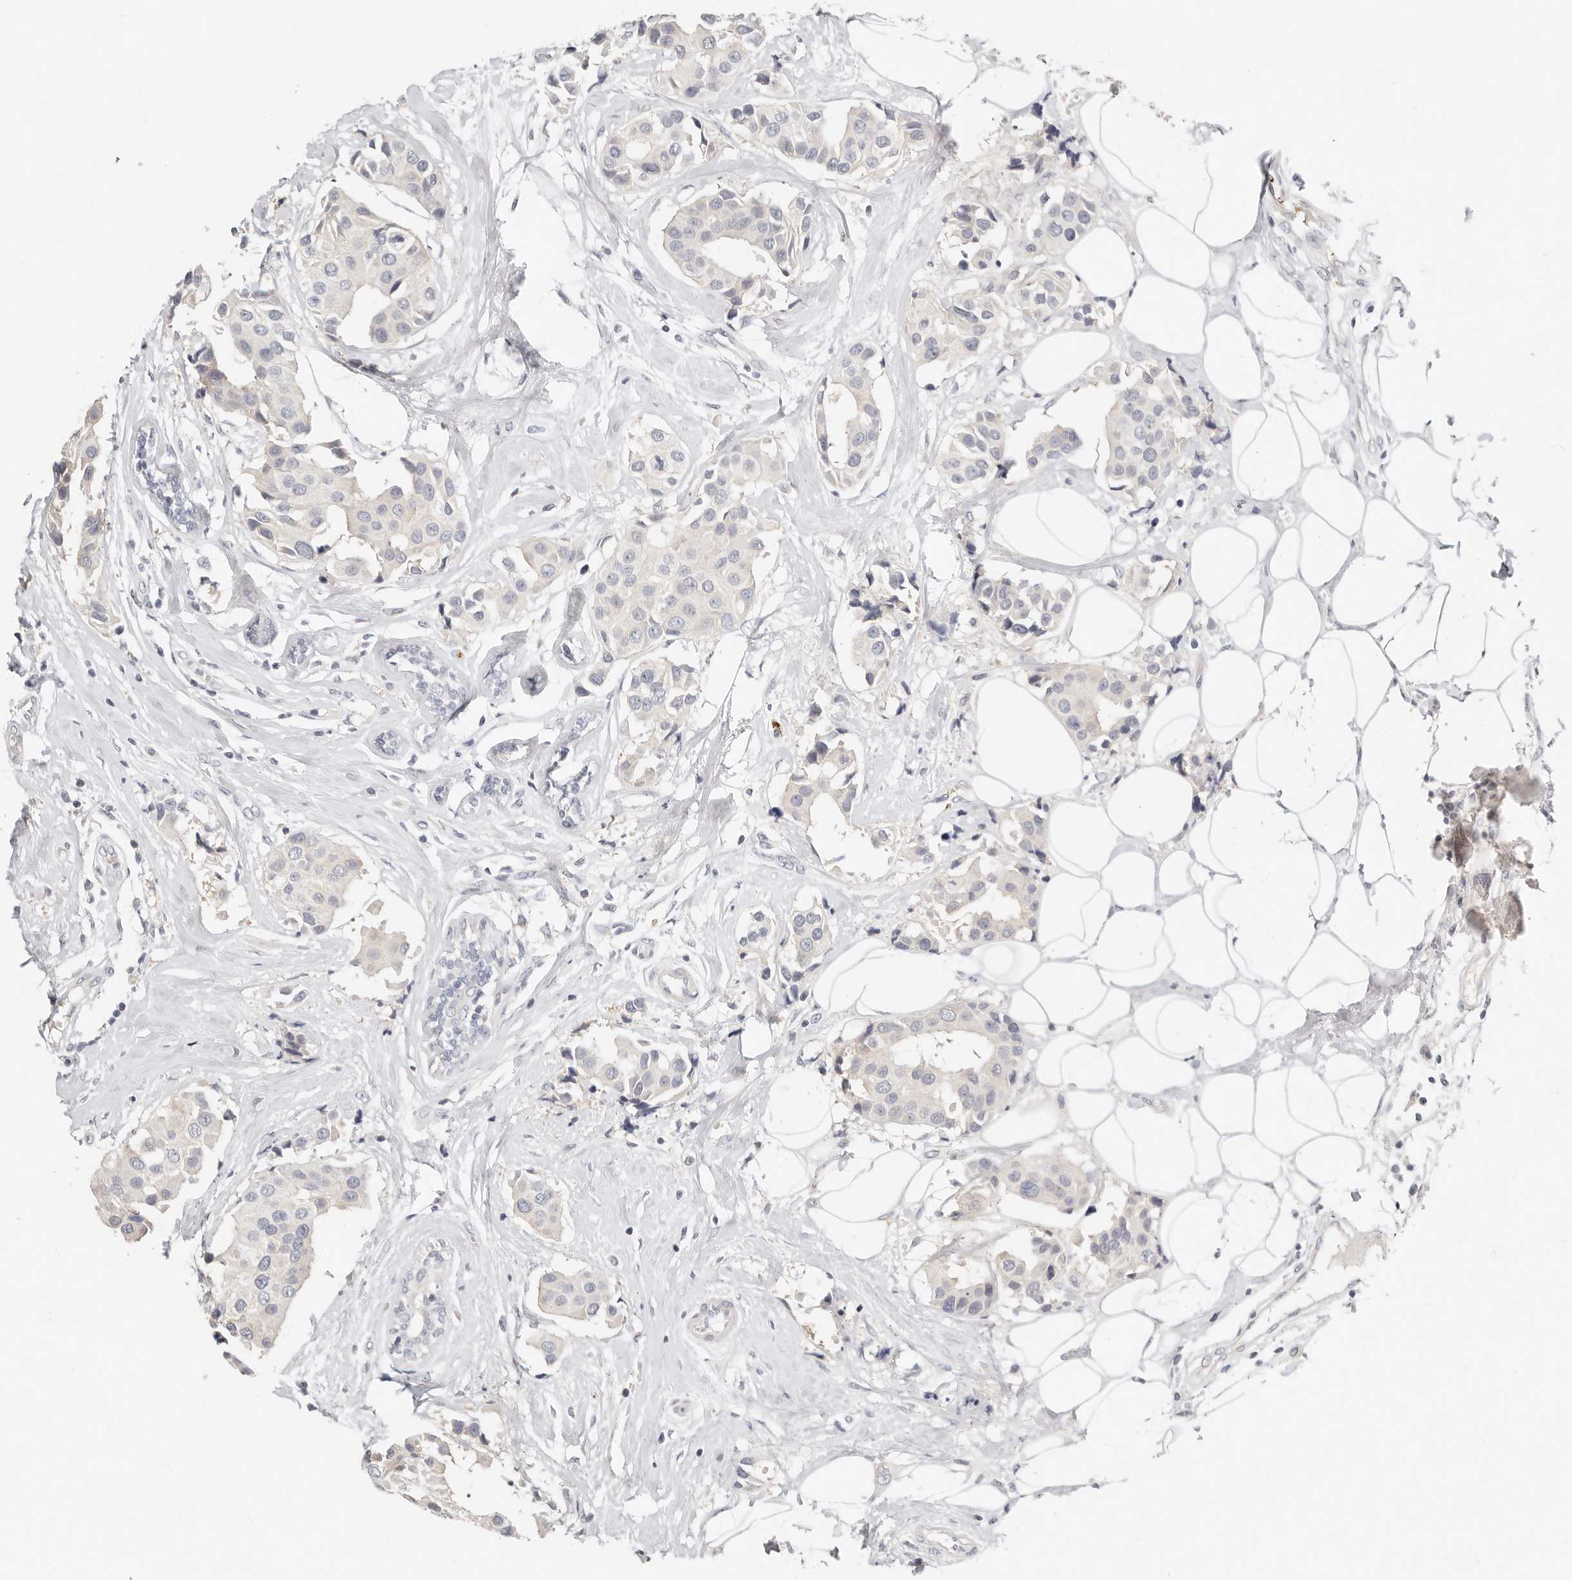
{"staining": {"intensity": "negative", "quantity": "none", "location": "none"}, "tissue": "breast cancer", "cell_type": "Tumor cells", "image_type": "cancer", "snomed": [{"axis": "morphology", "description": "Normal tissue, NOS"}, {"axis": "morphology", "description": "Duct carcinoma"}, {"axis": "topography", "description": "Breast"}], "caption": "The histopathology image demonstrates no significant expression in tumor cells of breast intraductal carcinoma.", "gene": "TMEM63B", "patient": {"sex": "female", "age": 39}}